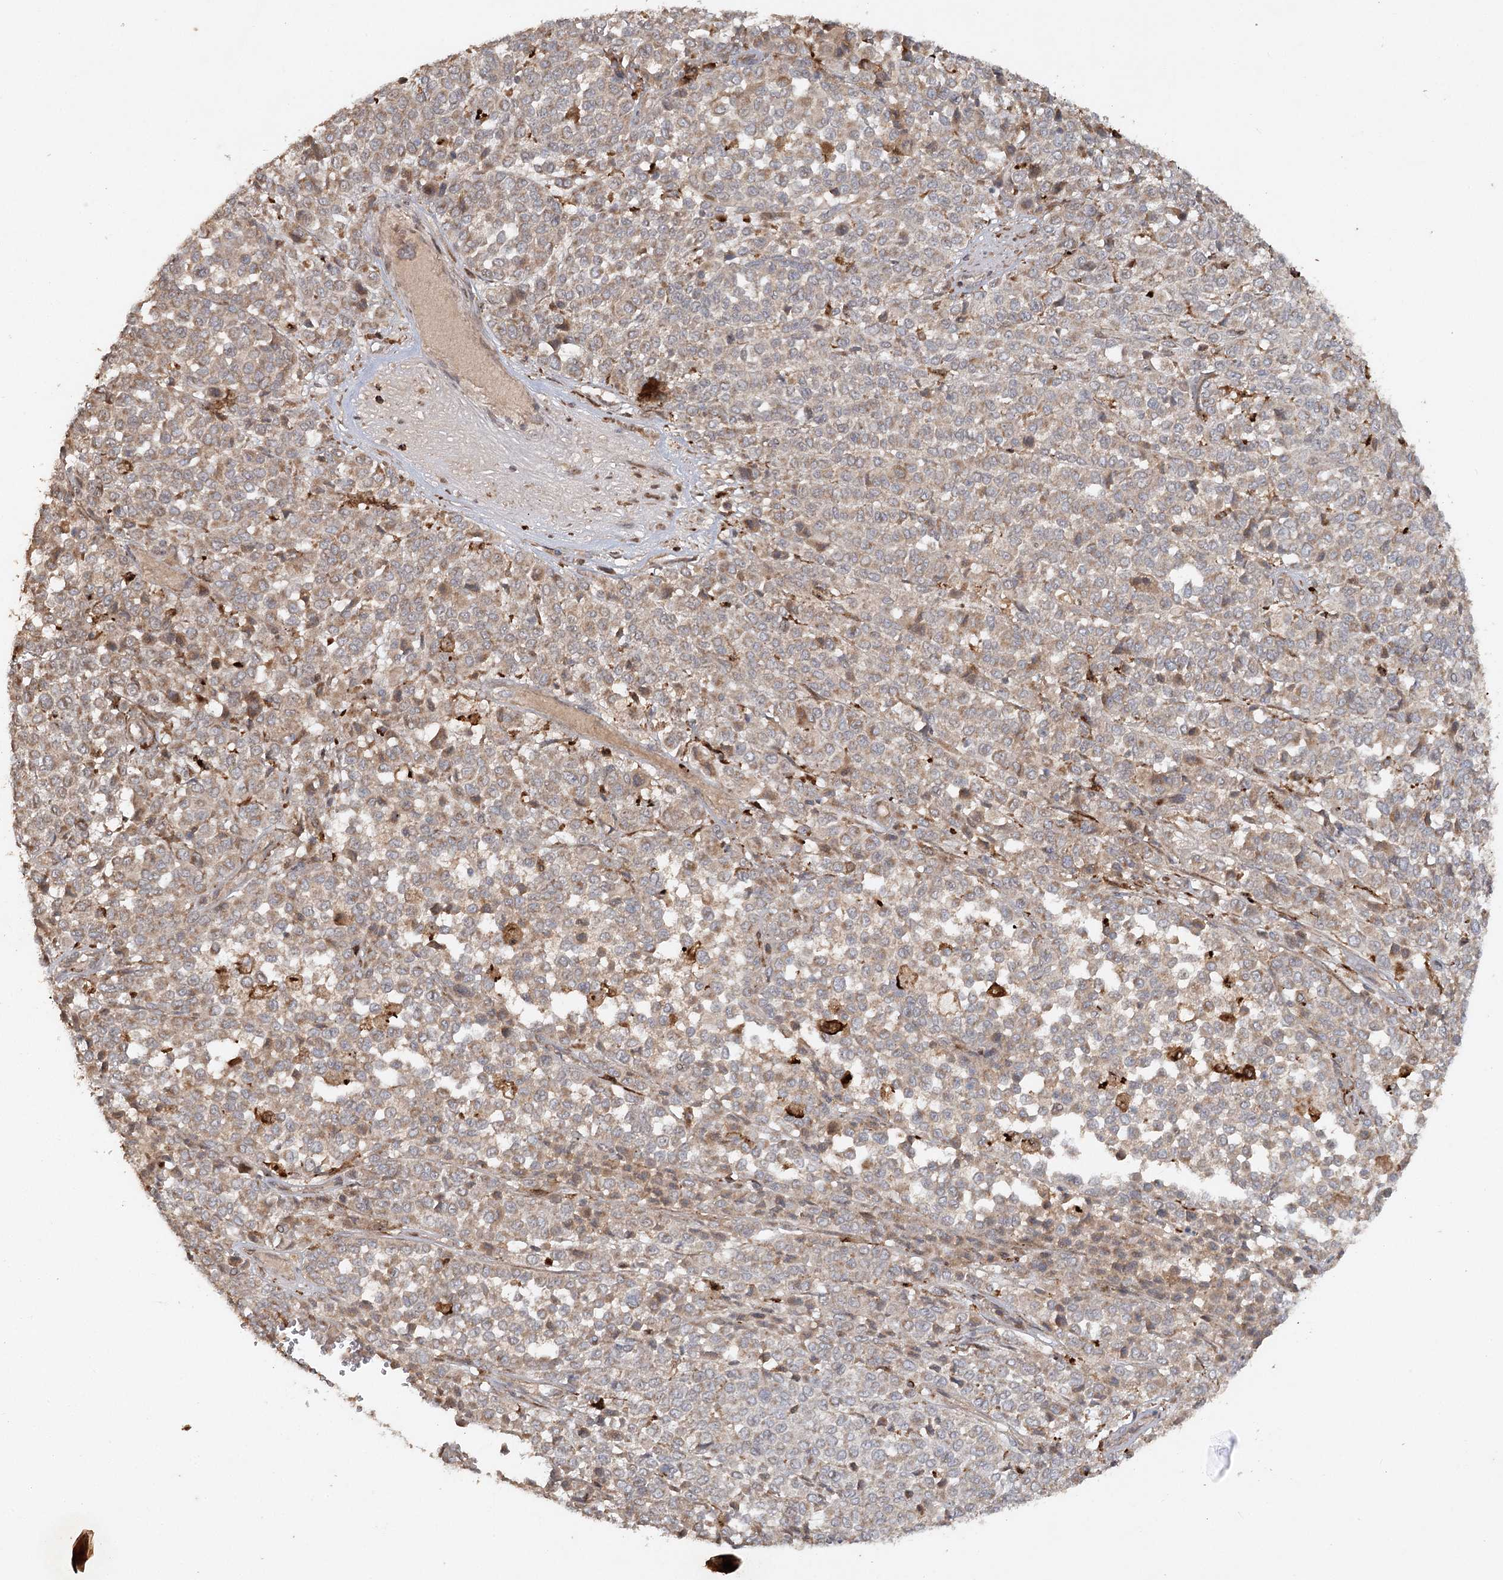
{"staining": {"intensity": "weak", "quantity": ">75%", "location": "cytoplasmic/membranous"}, "tissue": "melanoma", "cell_type": "Tumor cells", "image_type": "cancer", "snomed": [{"axis": "morphology", "description": "Malignant melanoma, Metastatic site"}, {"axis": "topography", "description": "Pancreas"}], "caption": "Melanoma stained for a protein (brown) demonstrates weak cytoplasmic/membranous positive staining in about >75% of tumor cells.", "gene": "KBTBD4", "patient": {"sex": "female", "age": 30}}